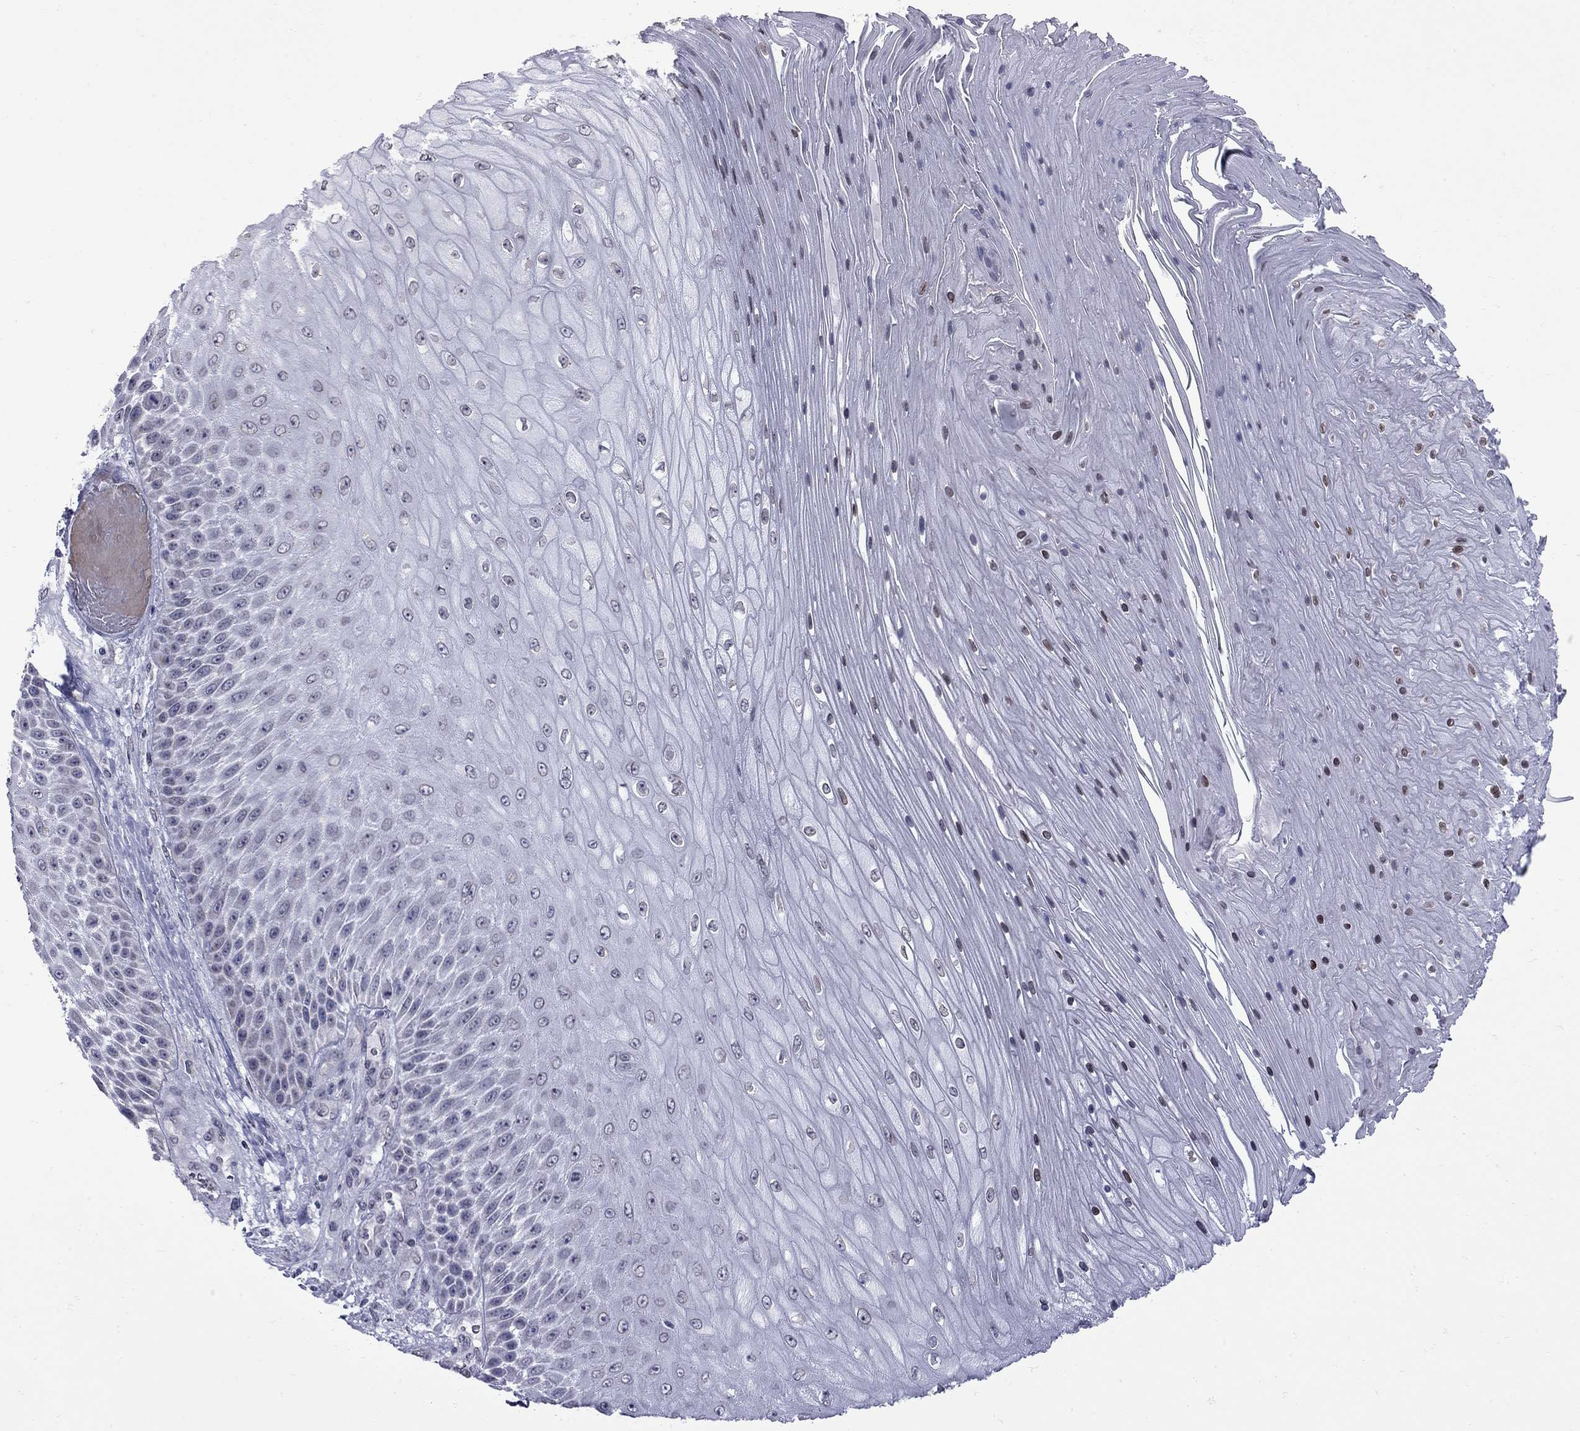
{"staining": {"intensity": "weak", "quantity": "<25%", "location": "nuclear"}, "tissue": "skin cancer", "cell_type": "Tumor cells", "image_type": "cancer", "snomed": [{"axis": "morphology", "description": "Squamous cell carcinoma, NOS"}, {"axis": "topography", "description": "Skin"}], "caption": "Immunohistochemical staining of human skin squamous cell carcinoma demonstrates no significant staining in tumor cells. Nuclei are stained in blue.", "gene": "CLTCL1", "patient": {"sex": "male", "age": 62}}